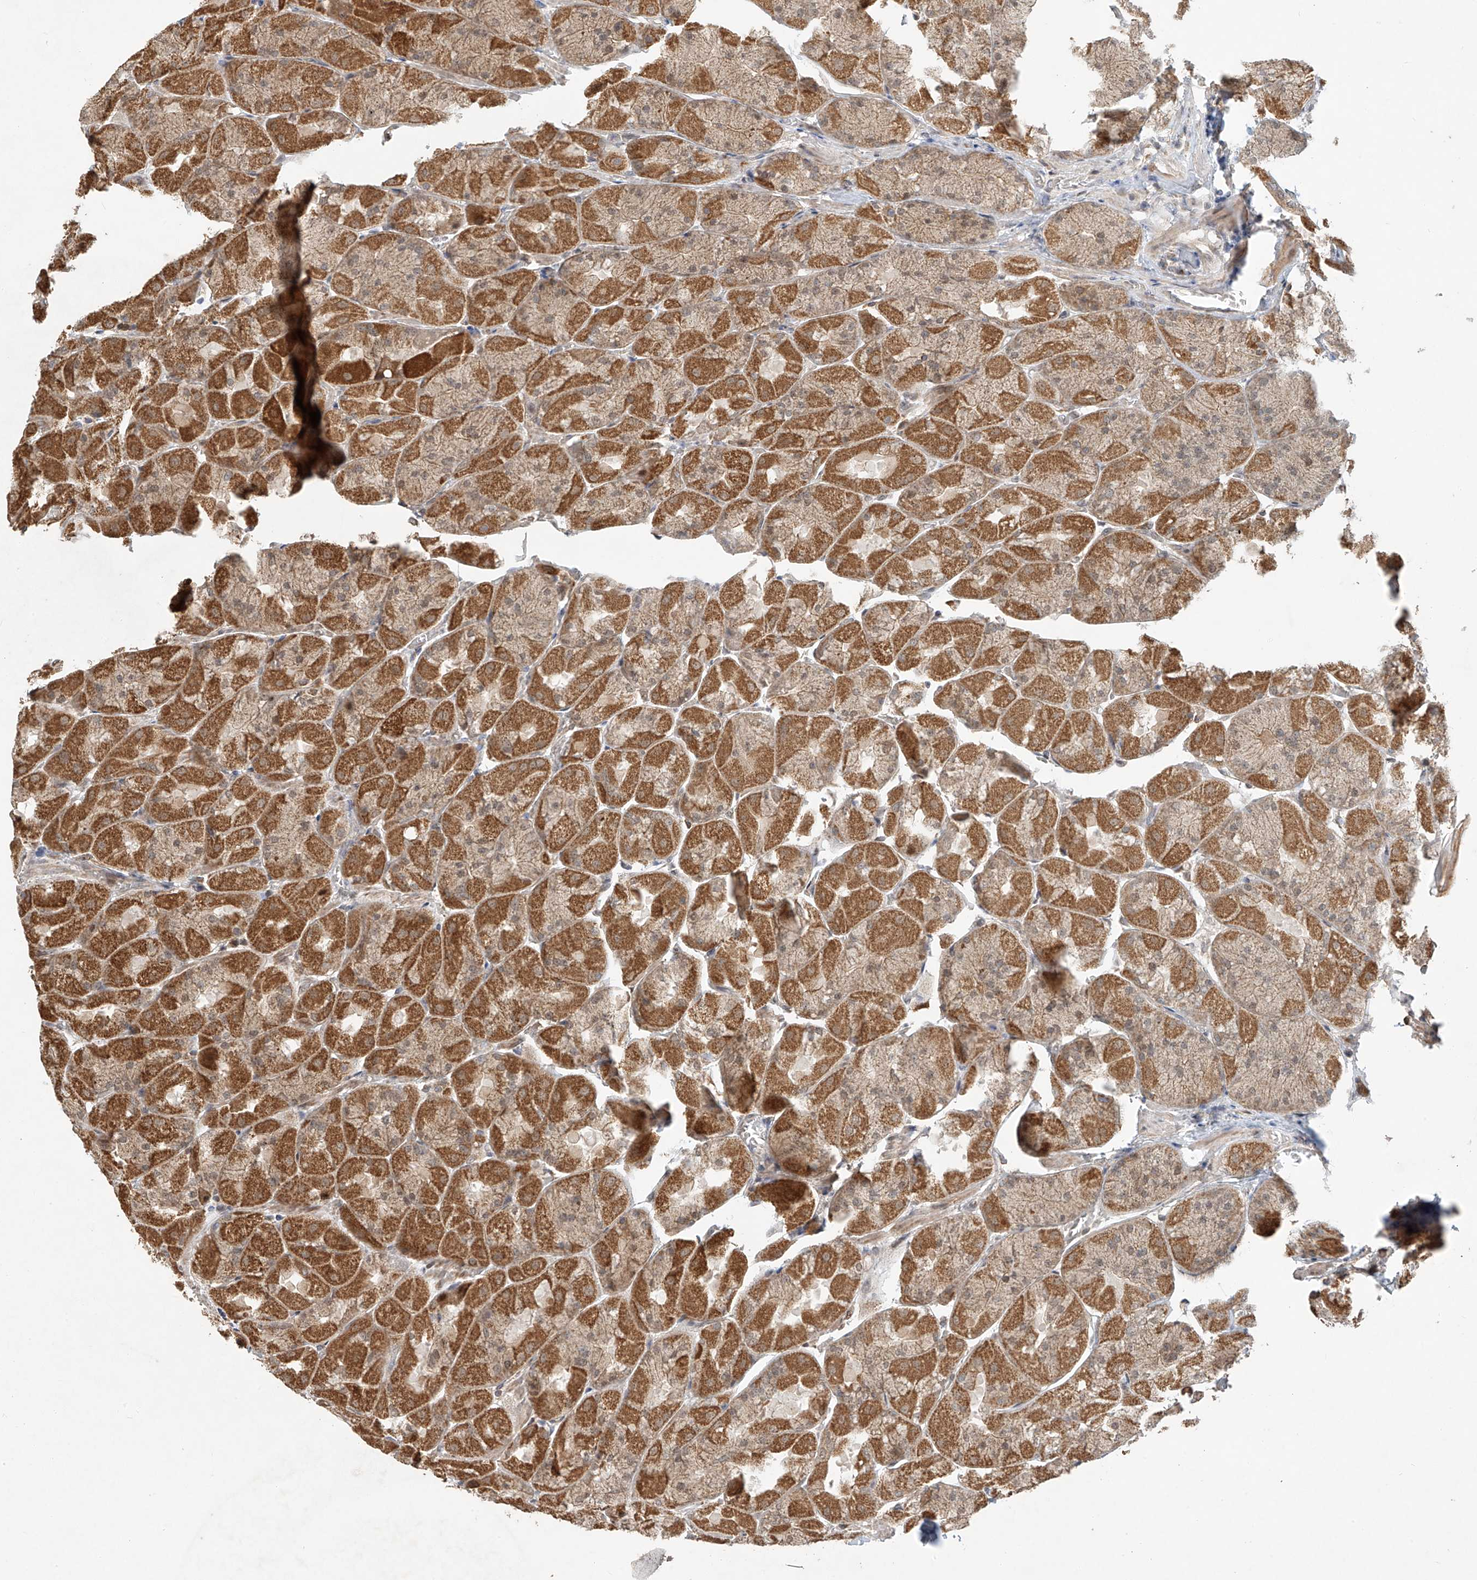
{"staining": {"intensity": "strong", "quantity": ">75%", "location": "cytoplasmic/membranous"}, "tissue": "stomach", "cell_type": "Glandular cells", "image_type": "normal", "snomed": [{"axis": "morphology", "description": "Normal tissue, NOS"}, {"axis": "topography", "description": "Stomach"}], "caption": "Protein staining reveals strong cytoplasmic/membranous expression in approximately >75% of glandular cells in unremarkable stomach.", "gene": "SYTL3", "patient": {"sex": "female", "age": 61}}